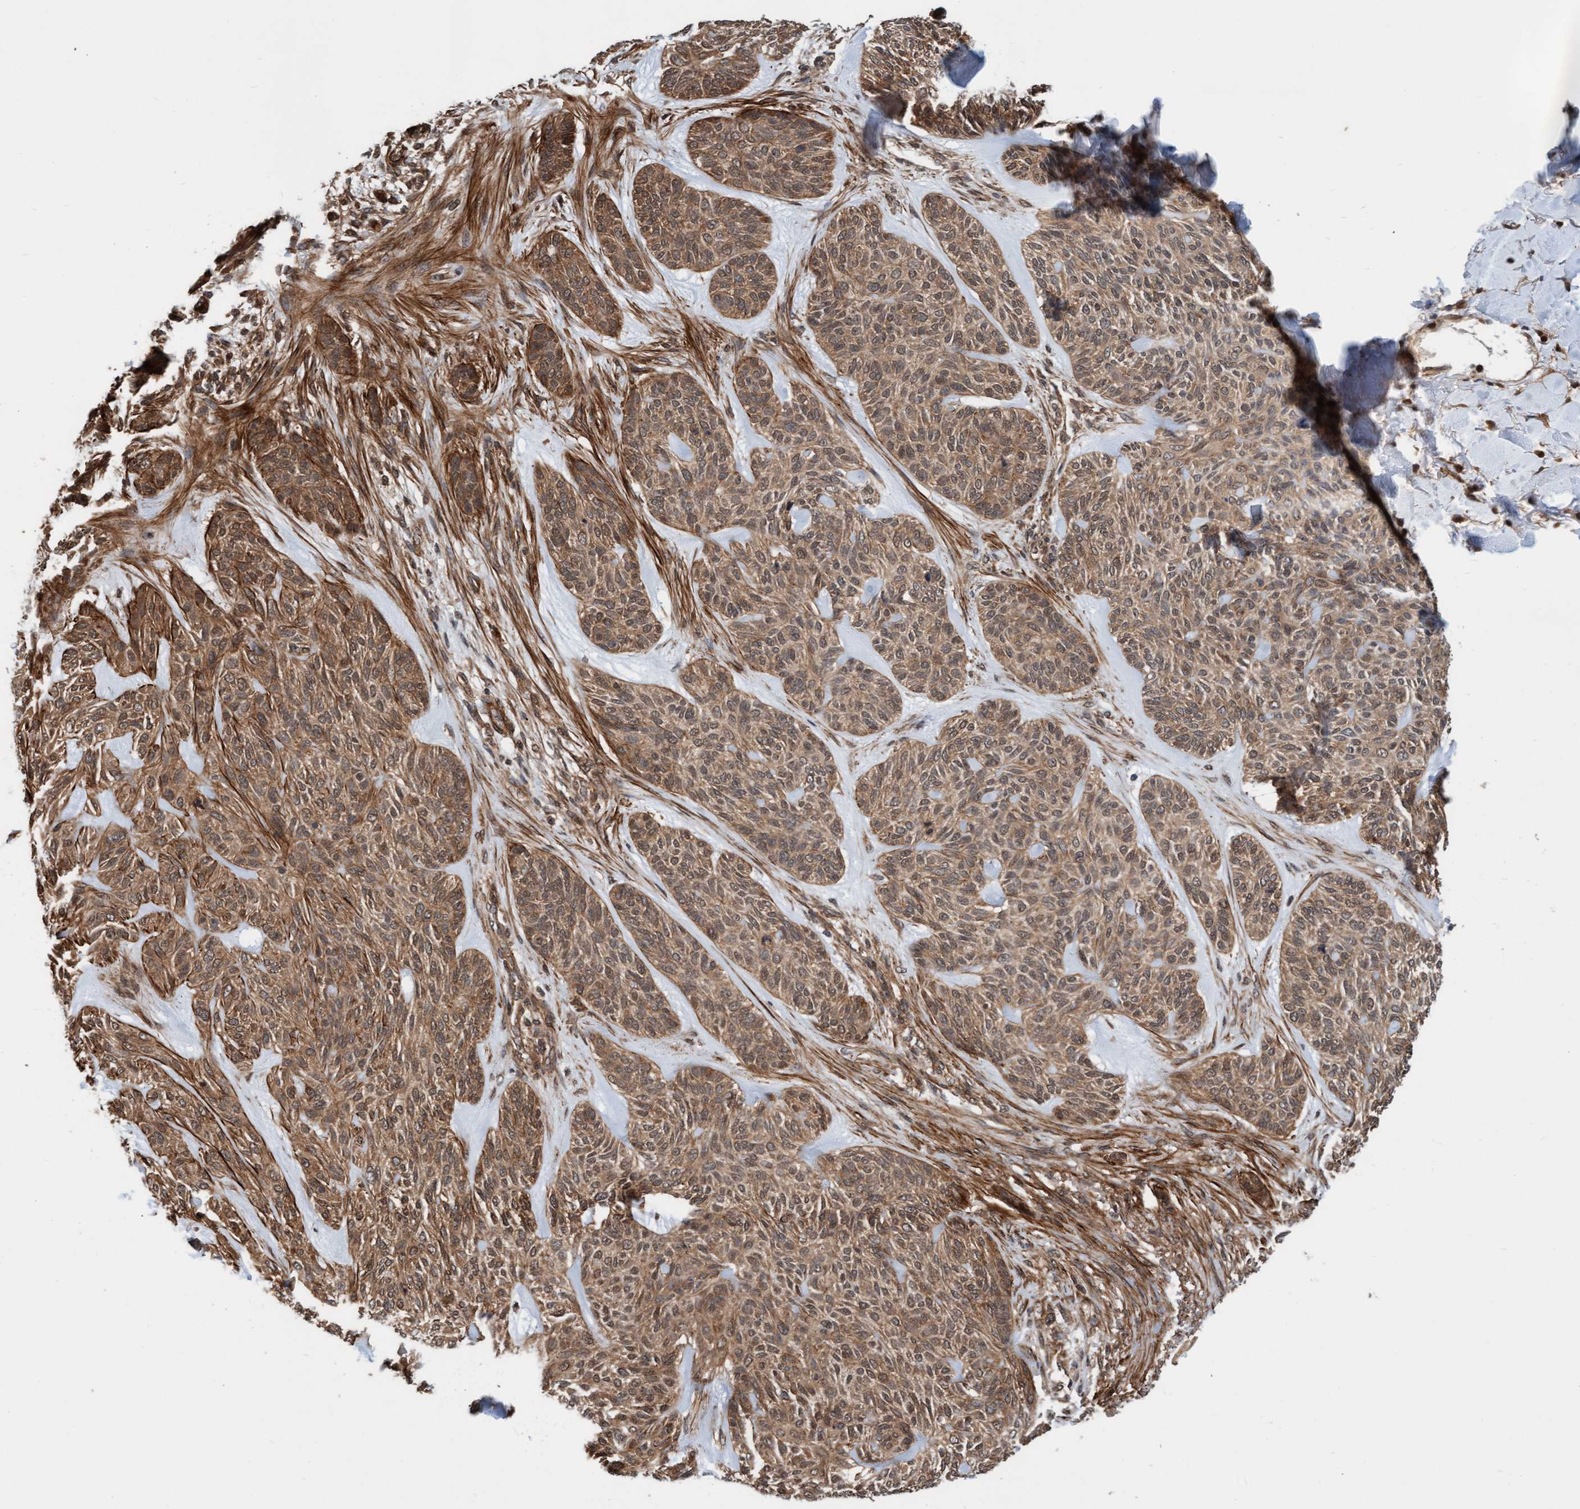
{"staining": {"intensity": "moderate", "quantity": ">75%", "location": "cytoplasmic/membranous"}, "tissue": "skin cancer", "cell_type": "Tumor cells", "image_type": "cancer", "snomed": [{"axis": "morphology", "description": "Basal cell carcinoma"}, {"axis": "topography", "description": "Skin"}], "caption": "Basal cell carcinoma (skin) tissue displays moderate cytoplasmic/membranous staining in approximately >75% of tumor cells", "gene": "STXBP4", "patient": {"sex": "male", "age": 55}}